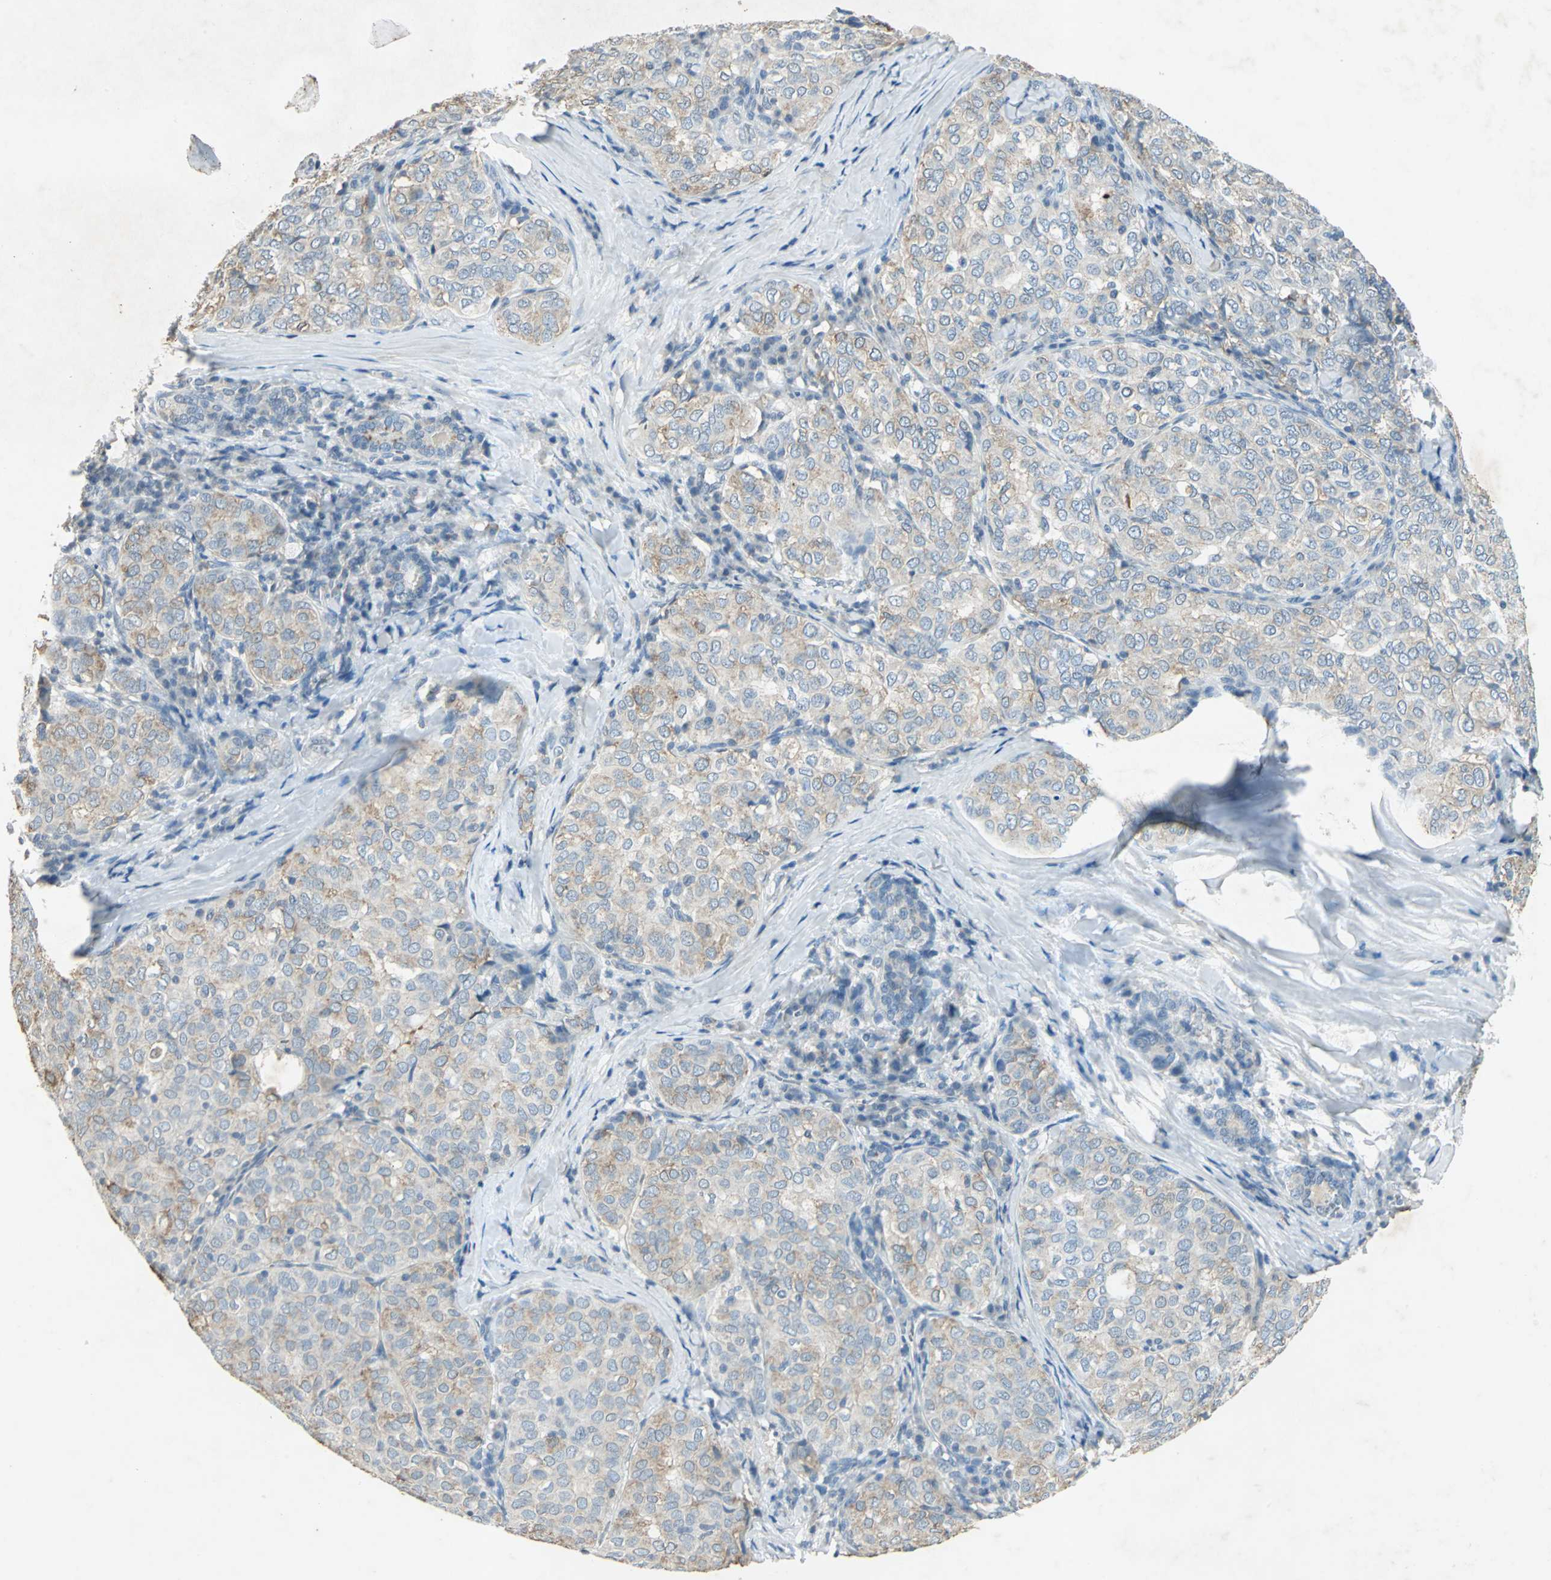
{"staining": {"intensity": "weak", "quantity": "25%-75%", "location": "cytoplasmic/membranous"}, "tissue": "thyroid cancer", "cell_type": "Tumor cells", "image_type": "cancer", "snomed": [{"axis": "morphology", "description": "Papillary adenocarcinoma, NOS"}, {"axis": "topography", "description": "Thyroid gland"}], "caption": "An immunohistochemistry (IHC) micrograph of tumor tissue is shown. Protein staining in brown highlights weak cytoplasmic/membranous positivity in papillary adenocarcinoma (thyroid) within tumor cells.", "gene": "CAMK2B", "patient": {"sex": "female", "age": 30}}